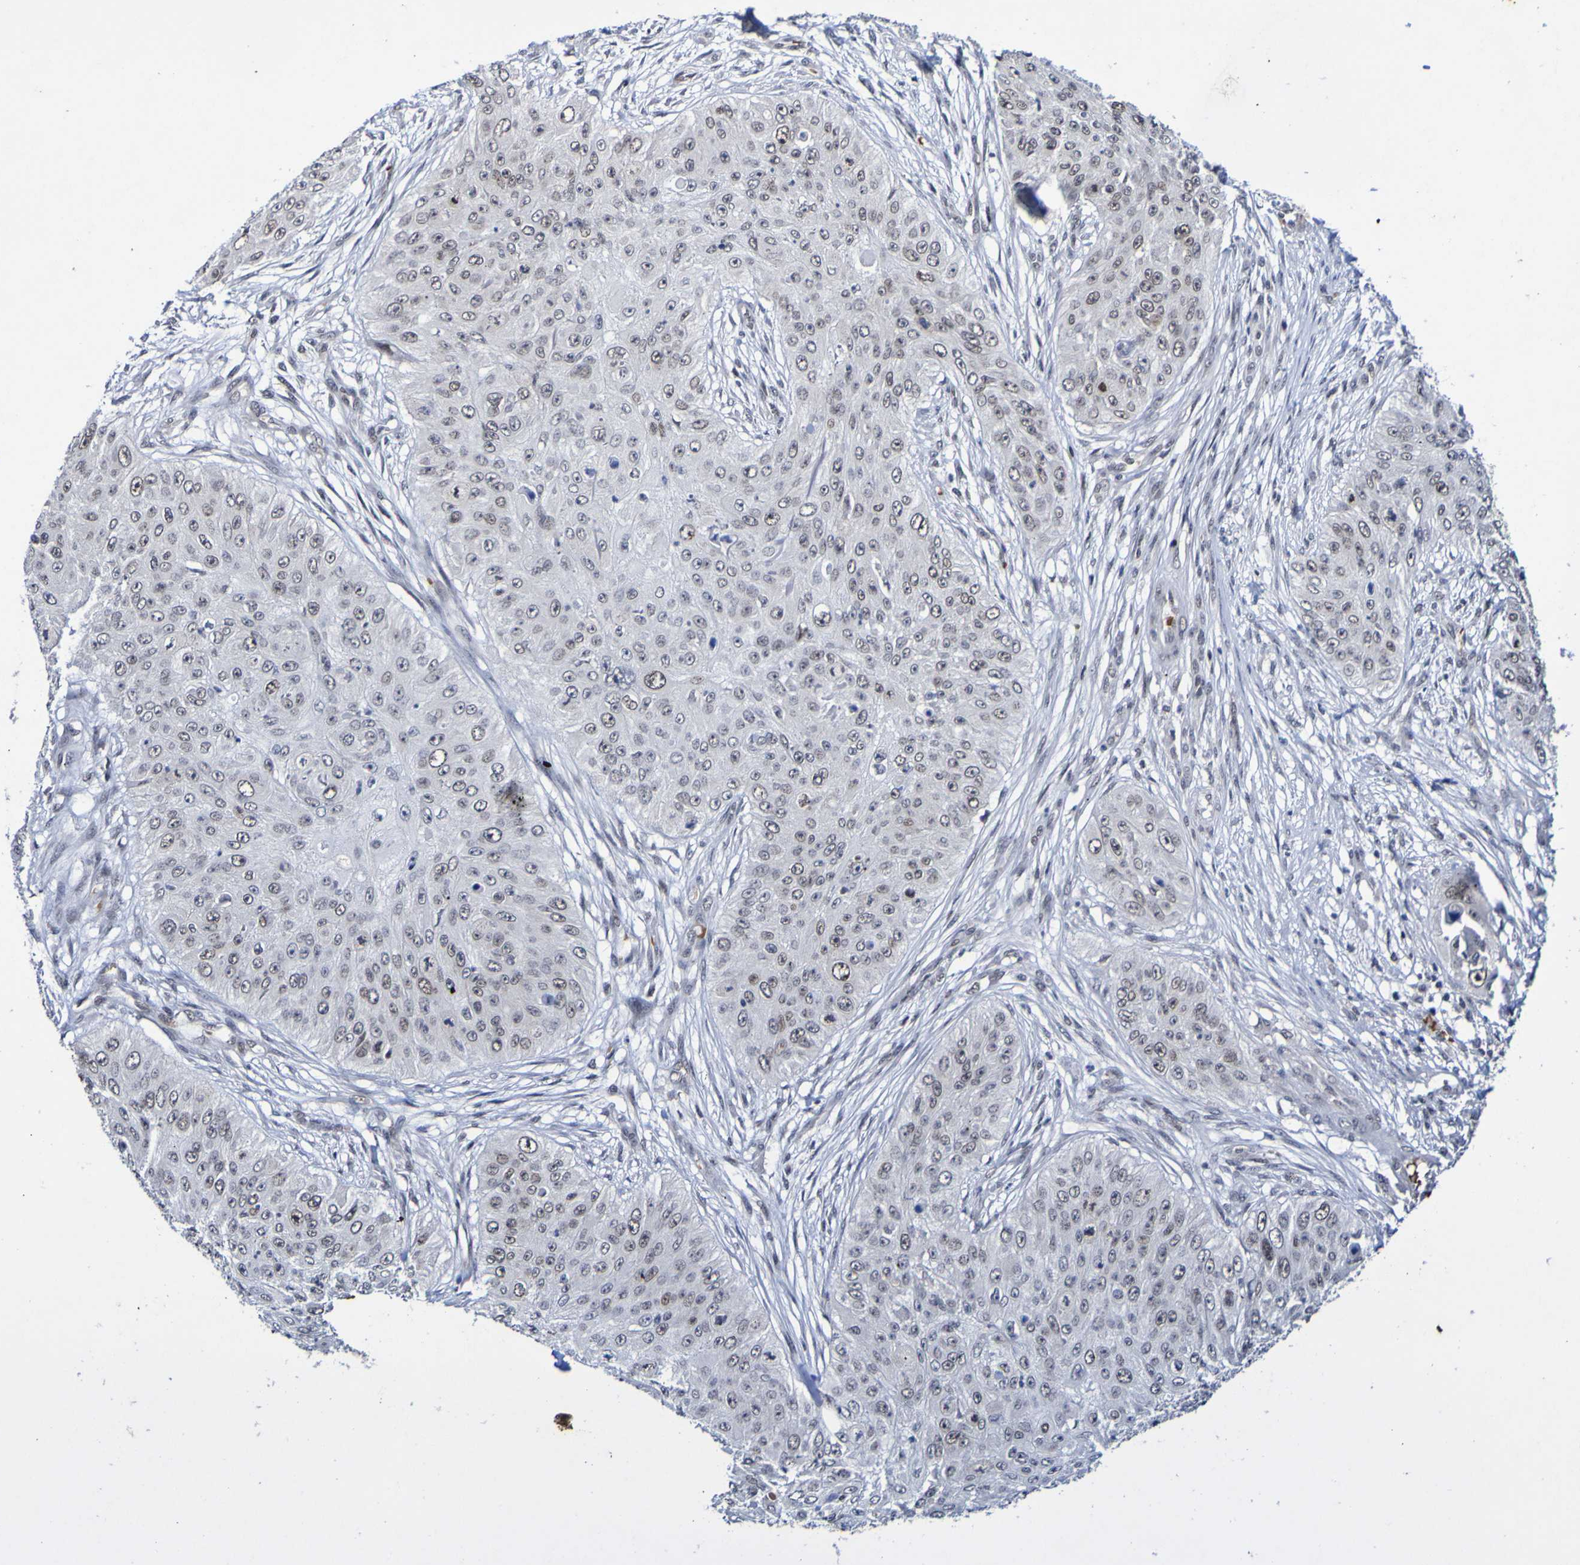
{"staining": {"intensity": "weak", "quantity": "<25%", "location": "nuclear"}, "tissue": "skin cancer", "cell_type": "Tumor cells", "image_type": "cancer", "snomed": [{"axis": "morphology", "description": "Squamous cell carcinoma, NOS"}, {"axis": "topography", "description": "Skin"}], "caption": "The photomicrograph demonstrates no staining of tumor cells in squamous cell carcinoma (skin).", "gene": "PCGF1", "patient": {"sex": "female", "age": 80}}